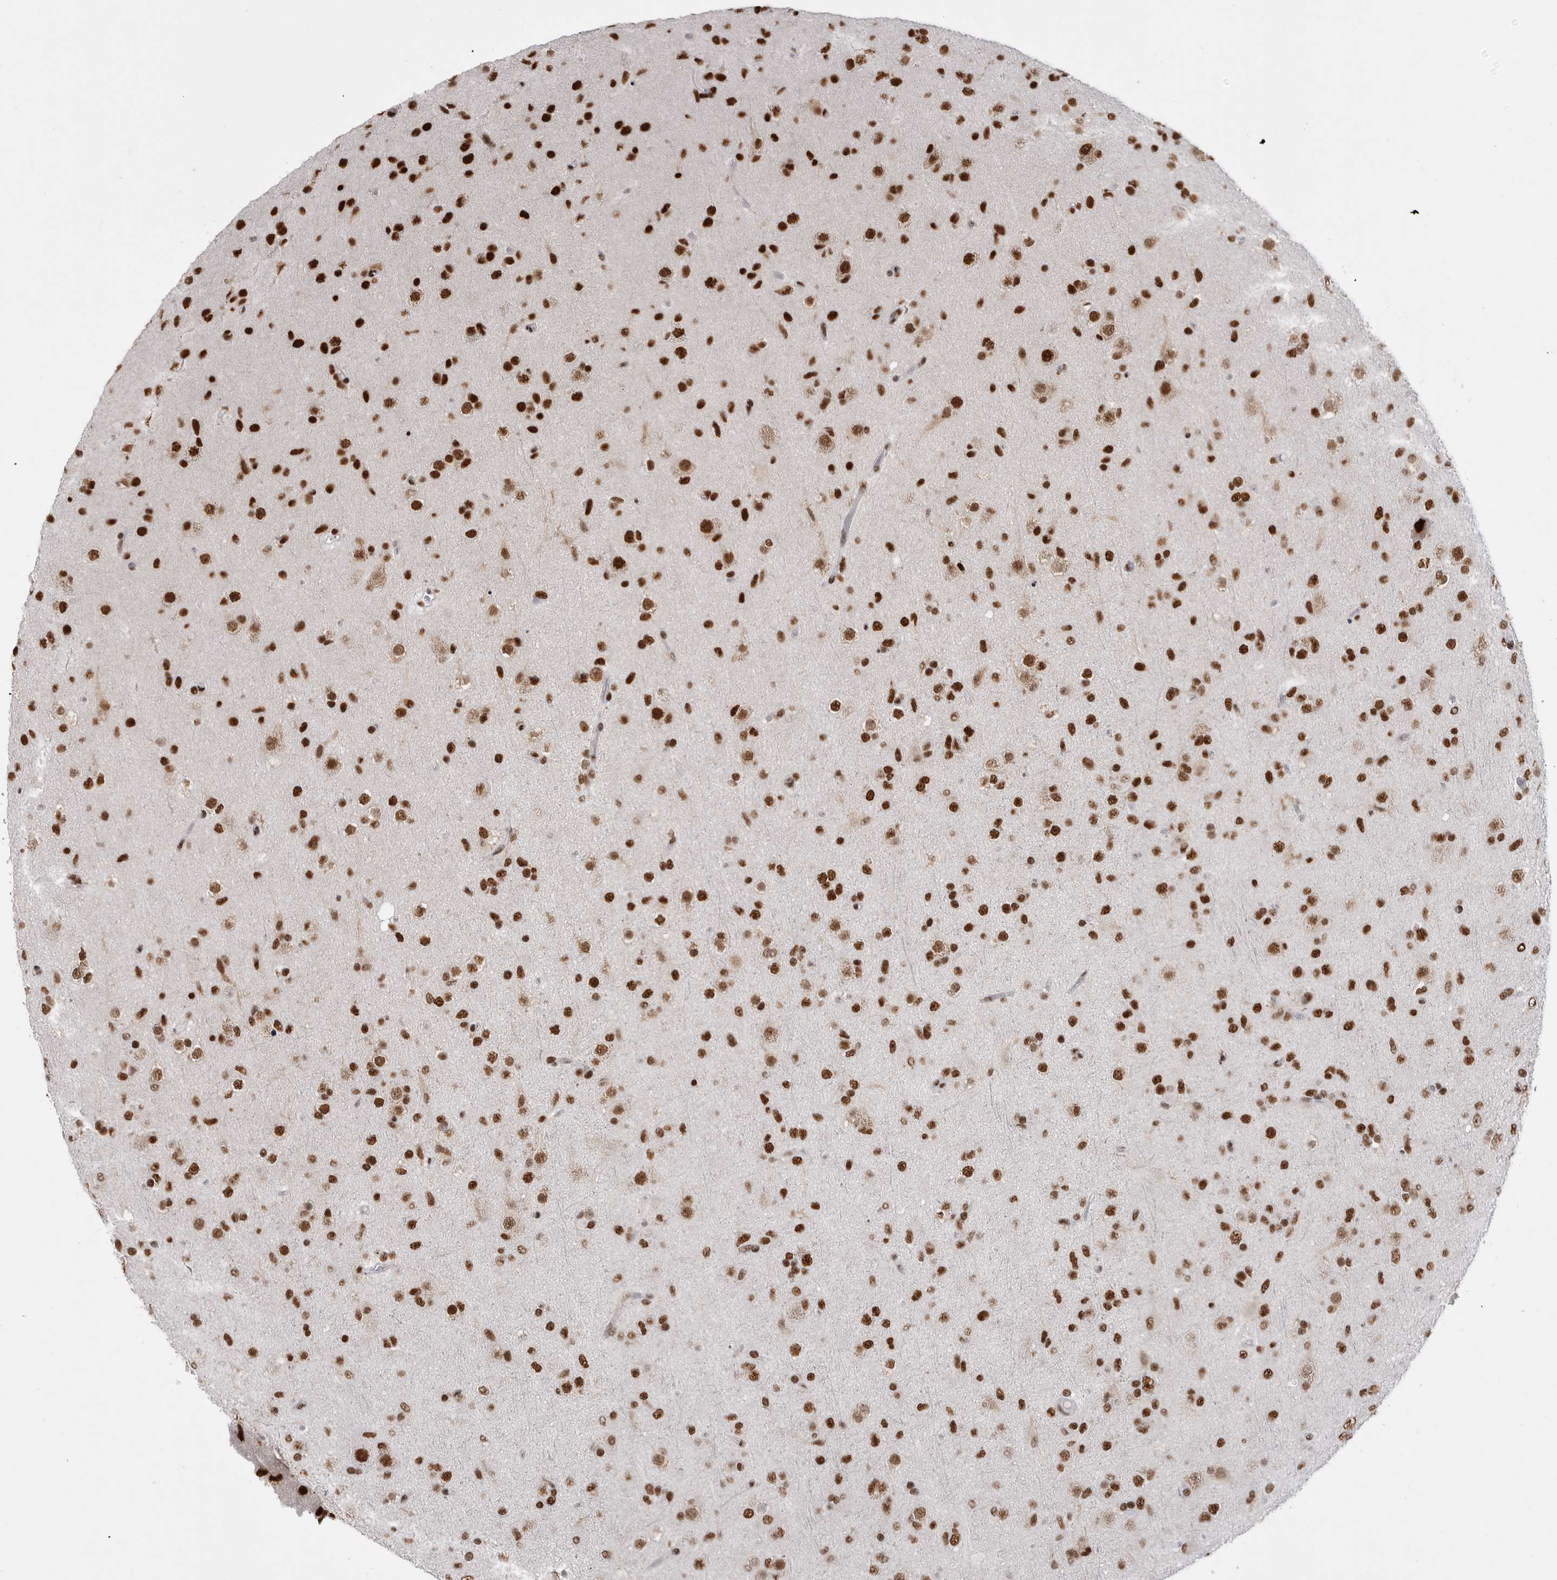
{"staining": {"intensity": "strong", "quantity": ">75%", "location": "nuclear"}, "tissue": "glioma", "cell_type": "Tumor cells", "image_type": "cancer", "snomed": [{"axis": "morphology", "description": "Glioma, malignant, Low grade"}, {"axis": "topography", "description": "Brain"}], "caption": "Protein staining of glioma tissue shows strong nuclear positivity in approximately >75% of tumor cells.", "gene": "PPP1R8", "patient": {"sex": "male", "age": 65}}